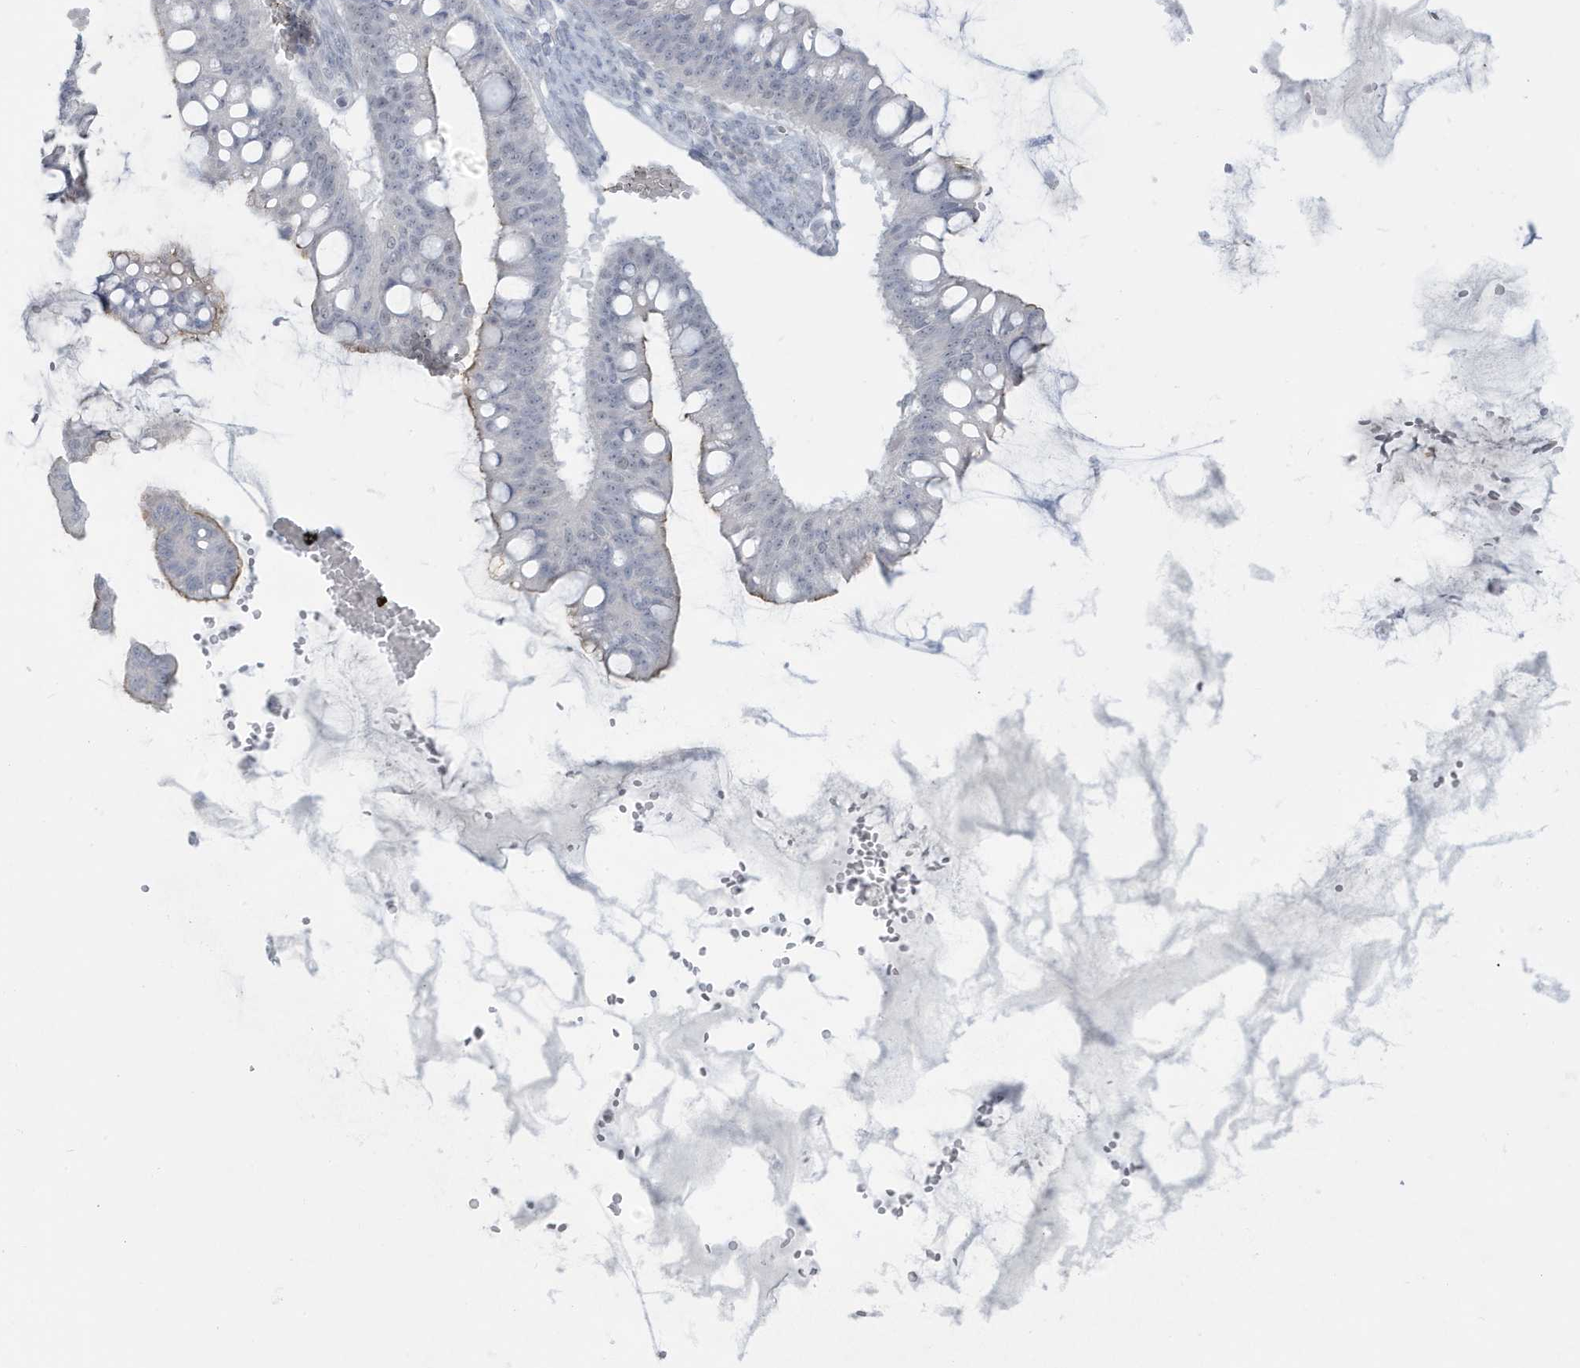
{"staining": {"intensity": "negative", "quantity": "none", "location": "none"}, "tissue": "ovarian cancer", "cell_type": "Tumor cells", "image_type": "cancer", "snomed": [{"axis": "morphology", "description": "Cystadenocarcinoma, mucinous, NOS"}, {"axis": "topography", "description": "Ovary"}], "caption": "Immunohistochemistry of human ovarian mucinous cystadenocarcinoma displays no expression in tumor cells.", "gene": "HERC6", "patient": {"sex": "female", "age": 73}}